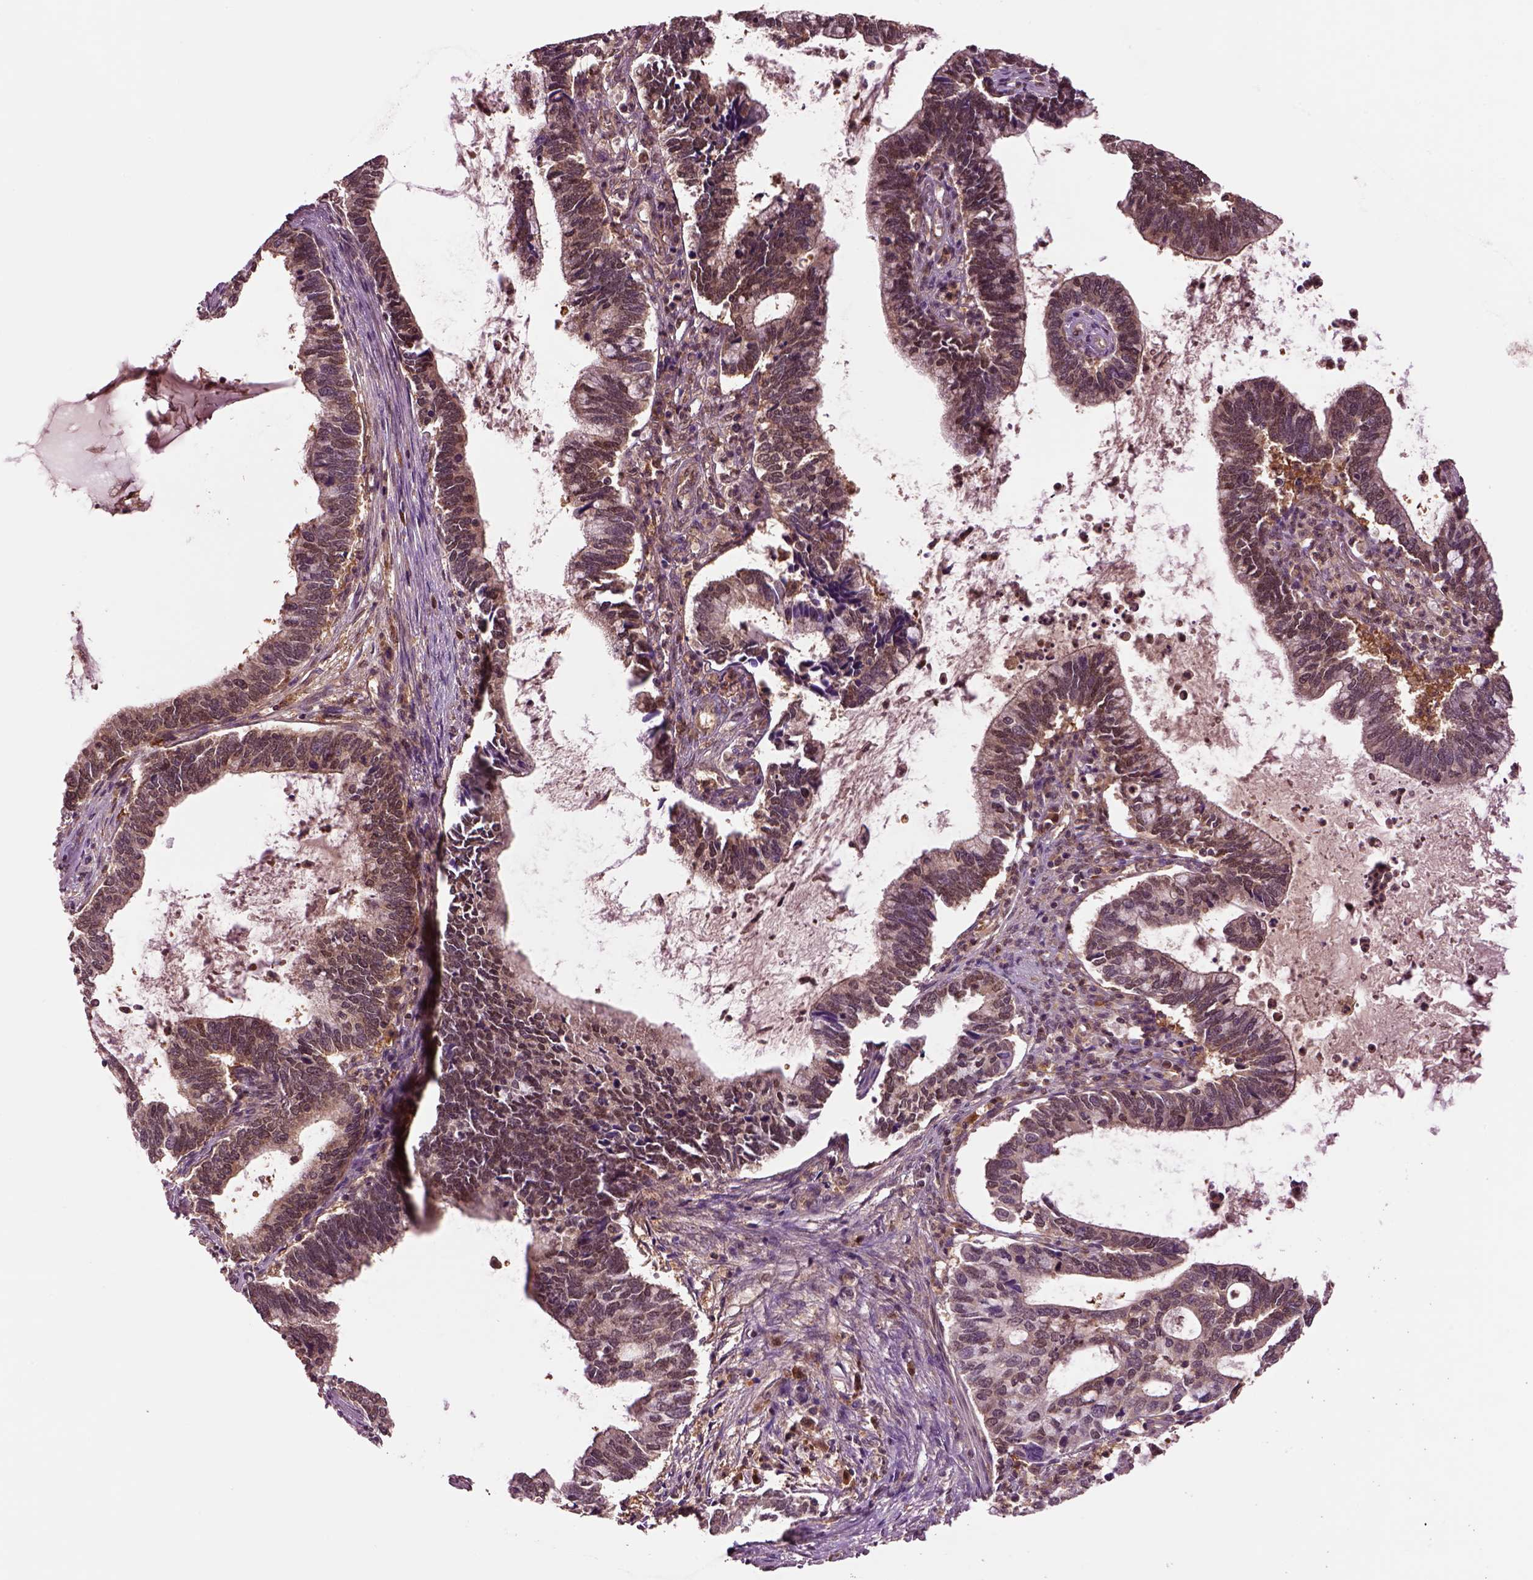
{"staining": {"intensity": "moderate", "quantity": ">75%", "location": "cytoplasmic/membranous"}, "tissue": "cervical cancer", "cell_type": "Tumor cells", "image_type": "cancer", "snomed": [{"axis": "morphology", "description": "Adenocarcinoma, NOS"}, {"axis": "topography", "description": "Cervix"}], "caption": "A micrograph of human adenocarcinoma (cervical) stained for a protein exhibits moderate cytoplasmic/membranous brown staining in tumor cells.", "gene": "MDP1", "patient": {"sex": "female", "age": 42}}